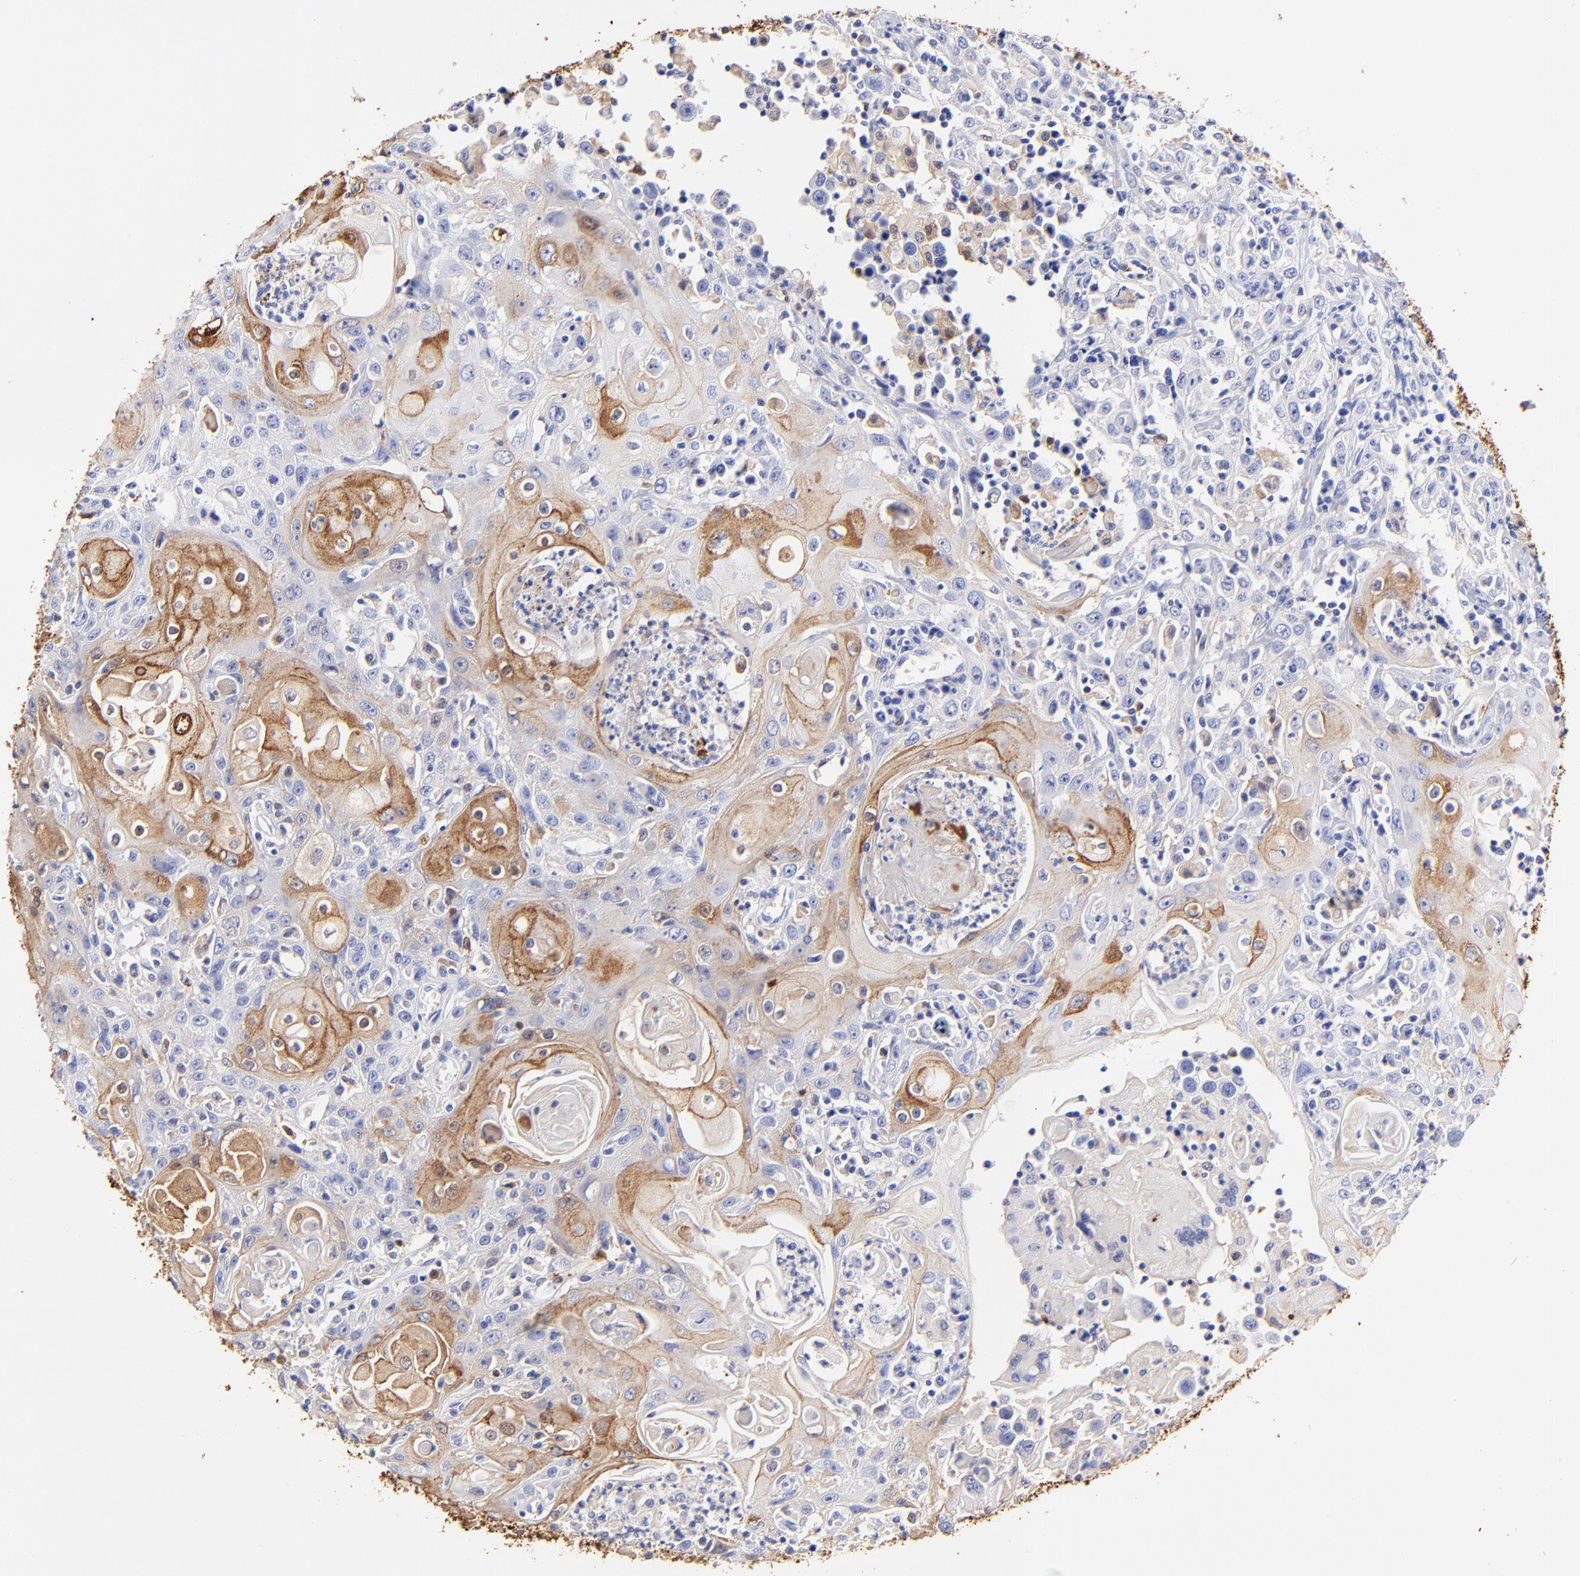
{"staining": {"intensity": "moderate", "quantity": "<25%", "location": "cytoplasmic/membranous"}, "tissue": "head and neck cancer", "cell_type": "Tumor cells", "image_type": "cancer", "snomed": [{"axis": "morphology", "description": "Squamous cell carcinoma, NOS"}, {"axis": "topography", "description": "Oral tissue"}, {"axis": "topography", "description": "Head-Neck"}], "caption": "Tumor cells show low levels of moderate cytoplasmic/membranous positivity in about <25% of cells in head and neck squamous cell carcinoma. The staining was performed using DAB, with brown indicating positive protein expression. Nuclei are stained blue with hematoxylin.", "gene": "ALDH1A1", "patient": {"sex": "female", "age": 76}}